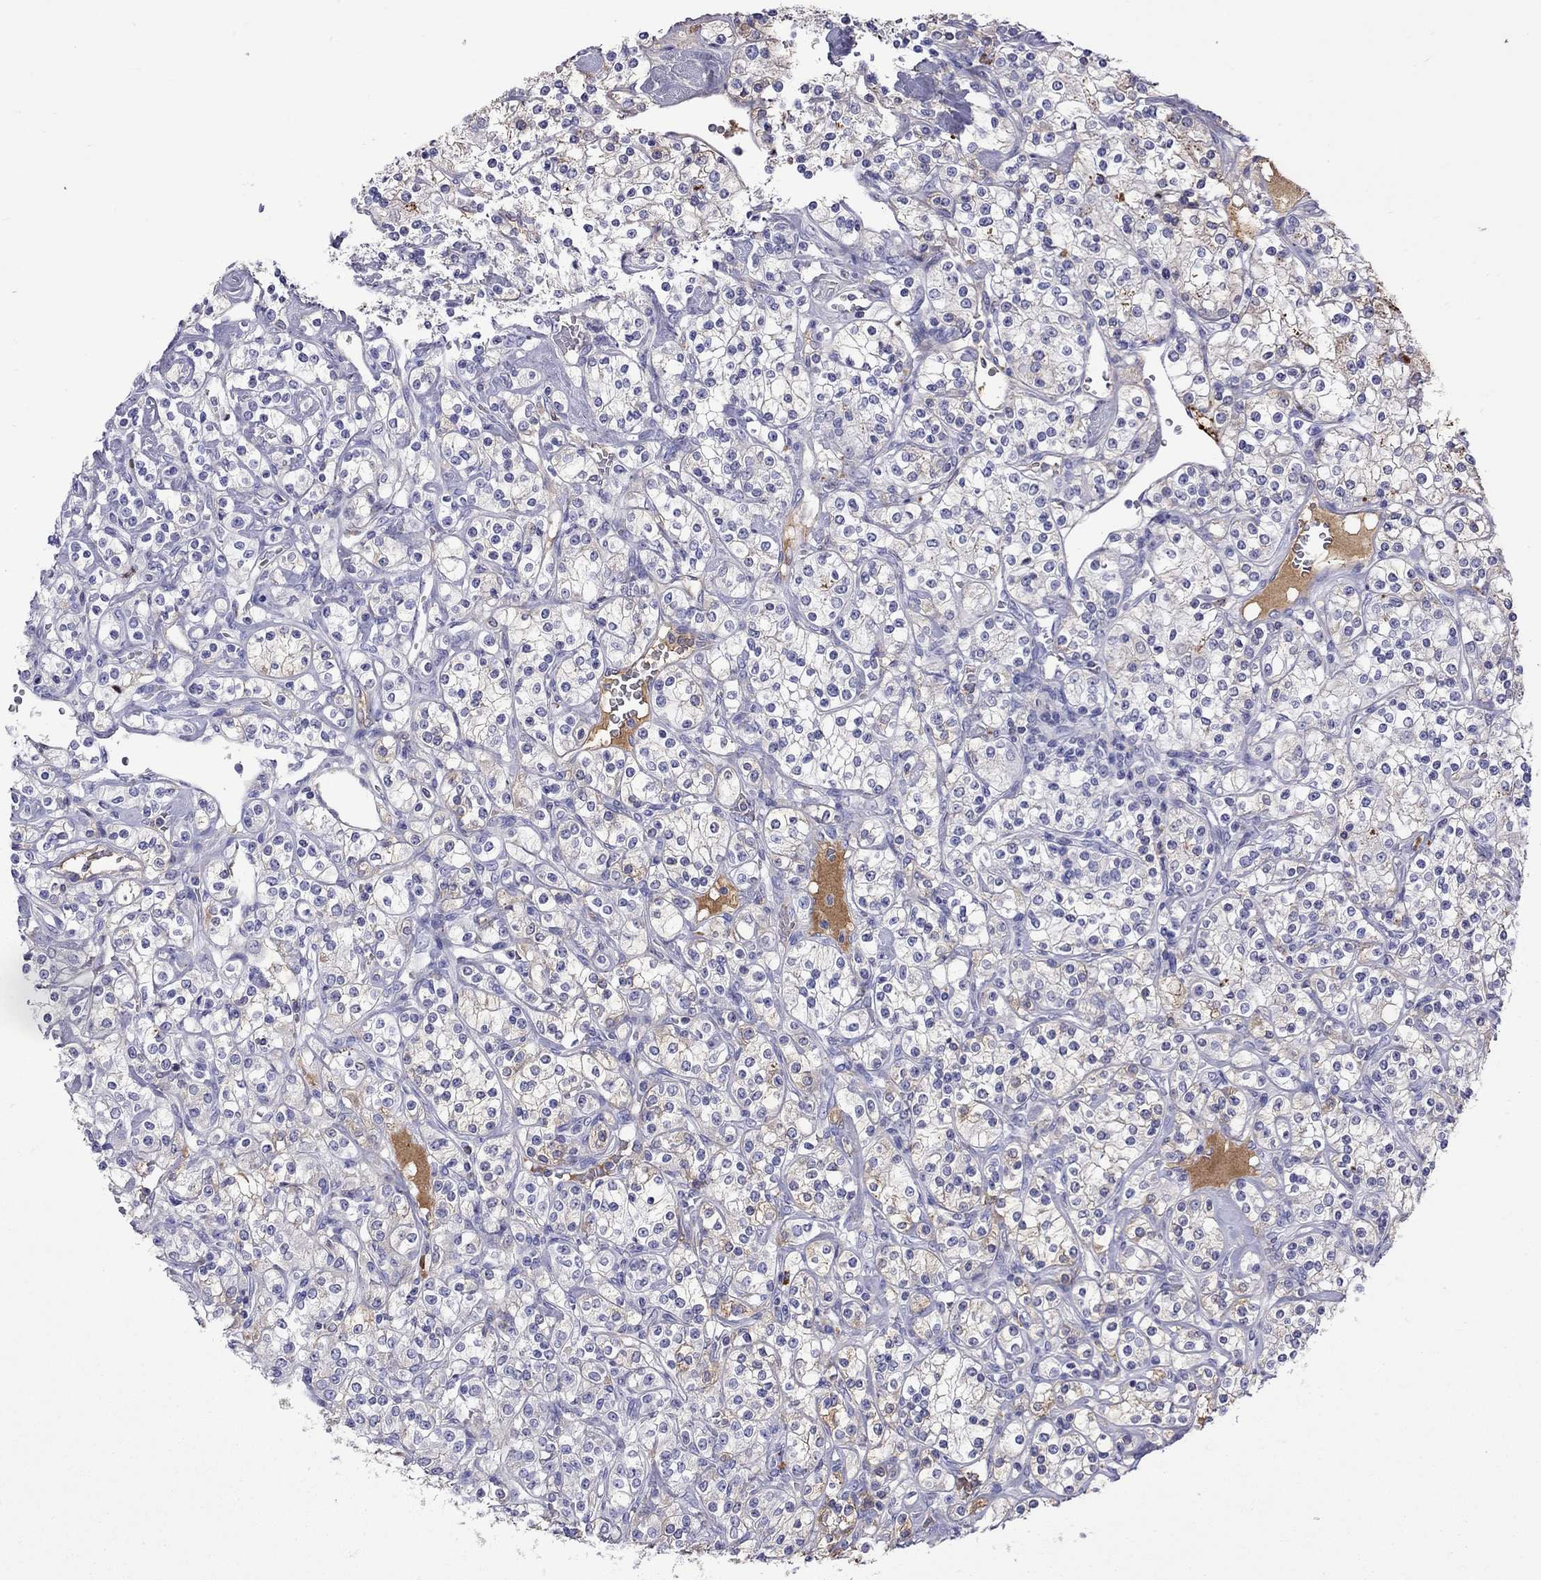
{"staining": {"intensity": "weak", "quantity": "<25%", "location": "cytoplasmic/membranous"}, "tissue": "renal cancer", "cell_type": "Tumor cells", "image_type": "cancer", "snomed": [{"axis": "morphology", "description": "Adenocarcinoma, NOS"}, {"axis": "topography", "description": "Kidney"}], "caption": "Tumor cells show no significant protein expression in renal cancer.", "gene": "SERPINA3", "patient": {"sex": "male", "age": 77}}